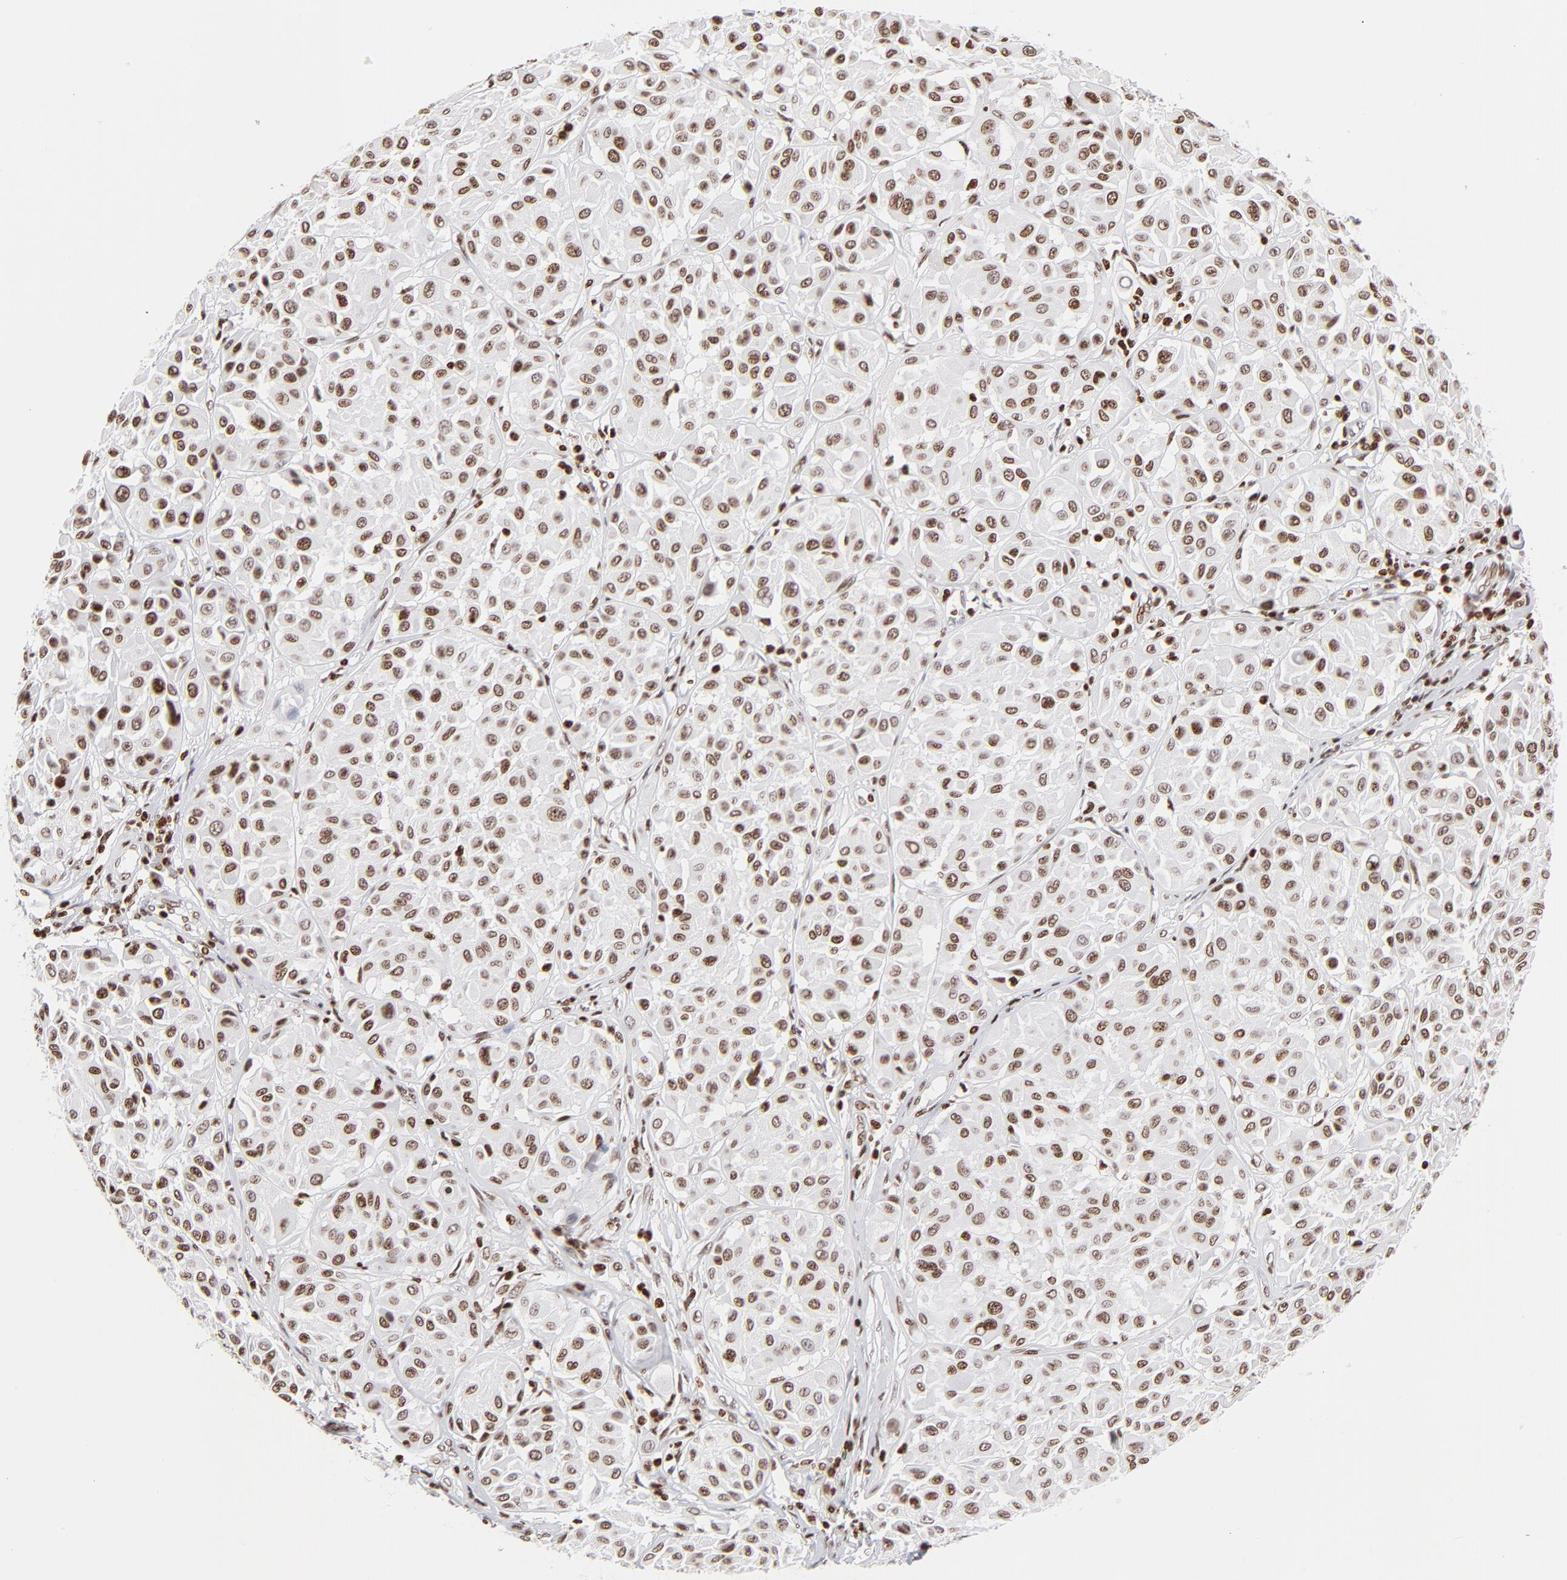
{"staining": {"intensity": "strong", "quantity": ">75%", "location": "nuclear"}, "tissue": "melanoma", "cell_type": "Tumor cells", "image_type": "cancer", "snomed": [{"axis": "morphology", "description": "Malignant melanoma, Metastatic site"}, {"axis": "topography", "description": "Soft tissue"}], "caption": "The image shows a brown stain indicating the presence of a protein in the nuclear of tumor cells in melanoma.", "gene": "RTL4", "patient": {"sex": "male", "age": 41}}